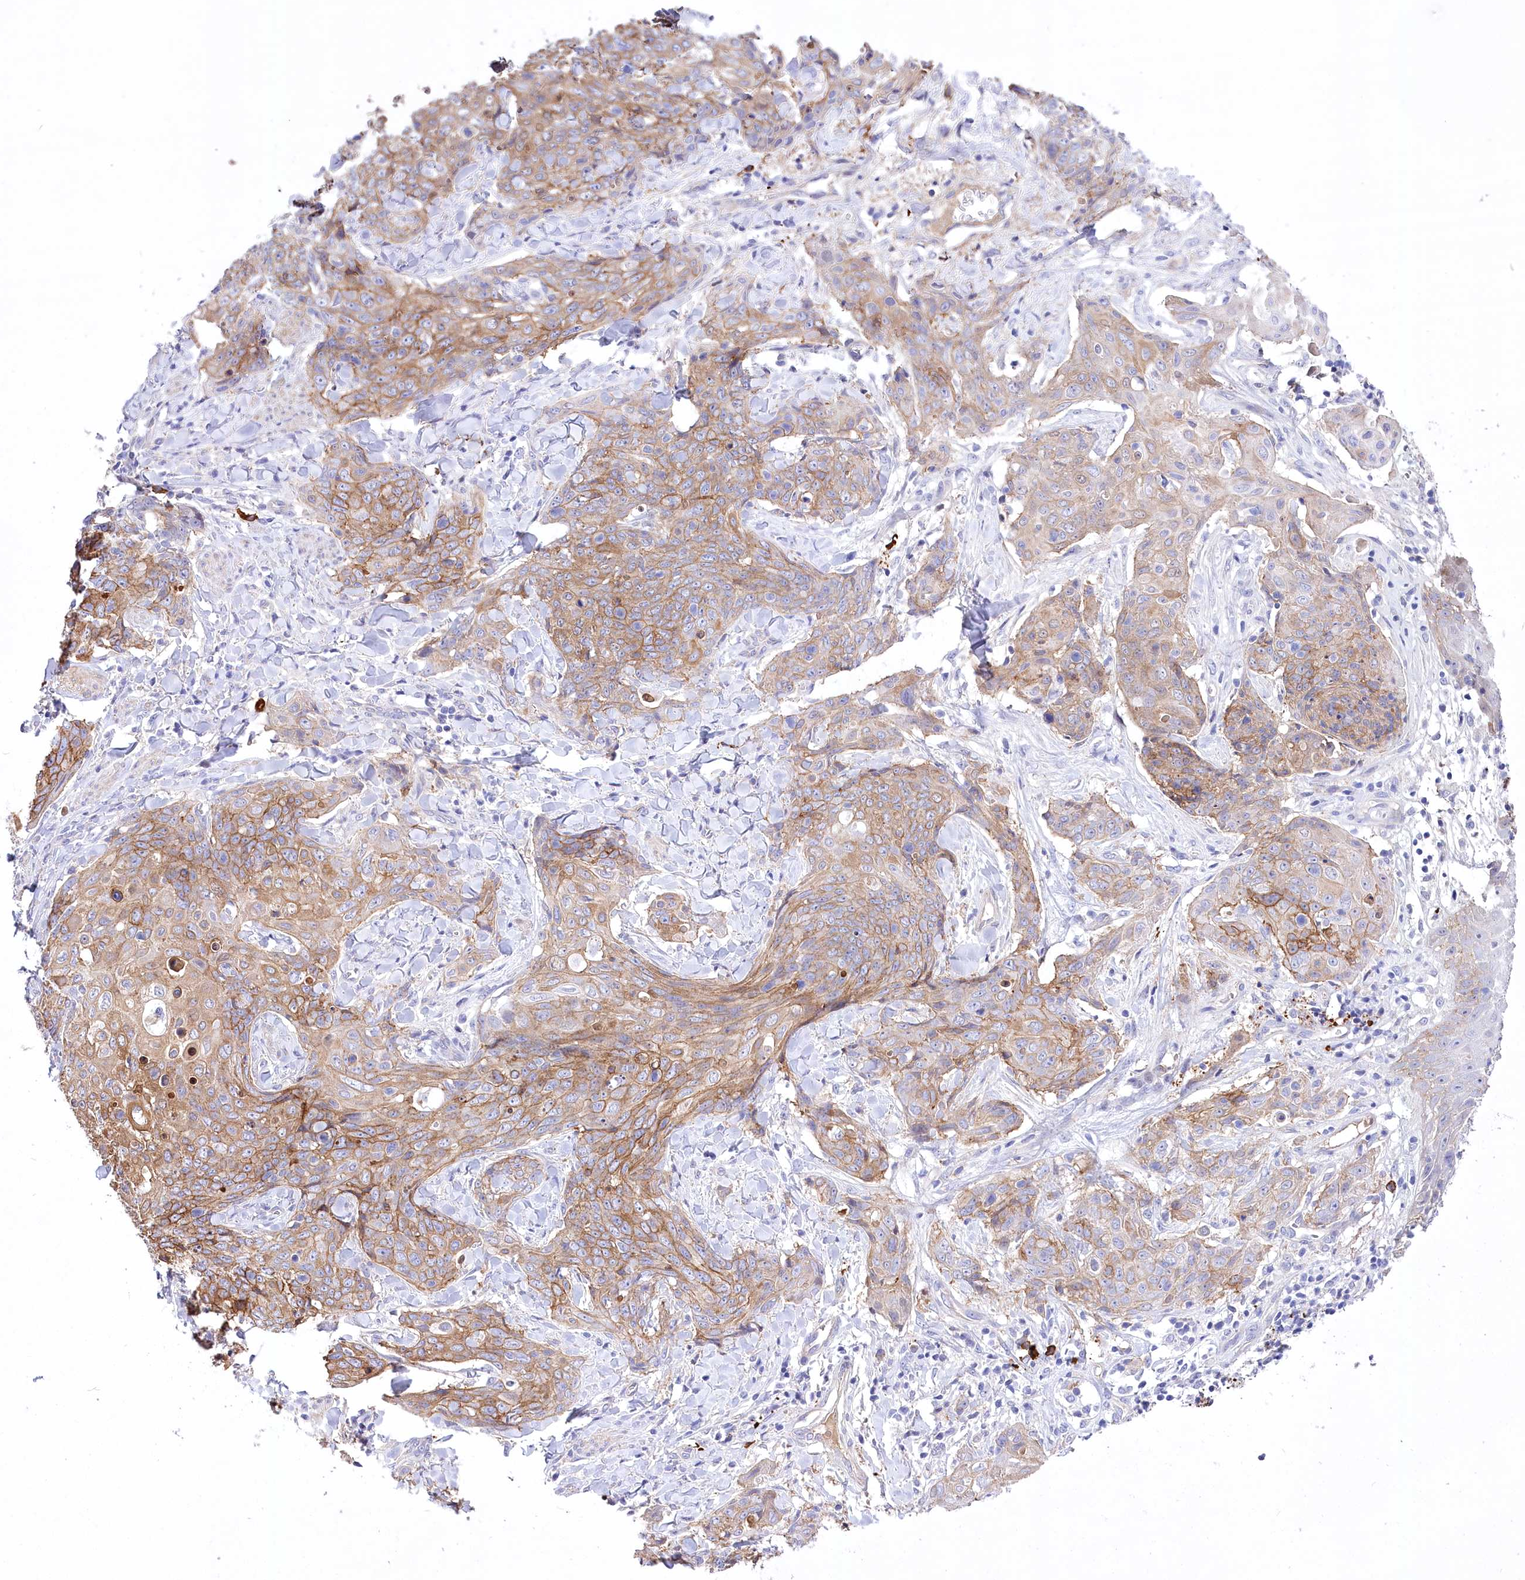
{"staining": {"intensity": "moderate", "quantity": ">75%", "location": "cytoplasmic/membranous"}, "tissue": "skin cancer", "cell_type": "Tumor cells", "image_type": "cancer", "snomed": [{"axis": "morphology", "description": "Squamous cell carcinoma, NOS"}, {"axis": "topography", "description": "Skin"}, {"axis": "topography", "description": "Vulva"}], "caption": "Protein staining of skin cancer (squamous cell carcinoma) tissue exhibits moderate cytoplasmic/membranous expression in about >75% of tumor cells. (DAB (3,3'-diaminobenzidine) IHC with brightfield microscopy, high magnification).", "gene": "CEP164", "patient": {"sex": "female", "age": 85}}